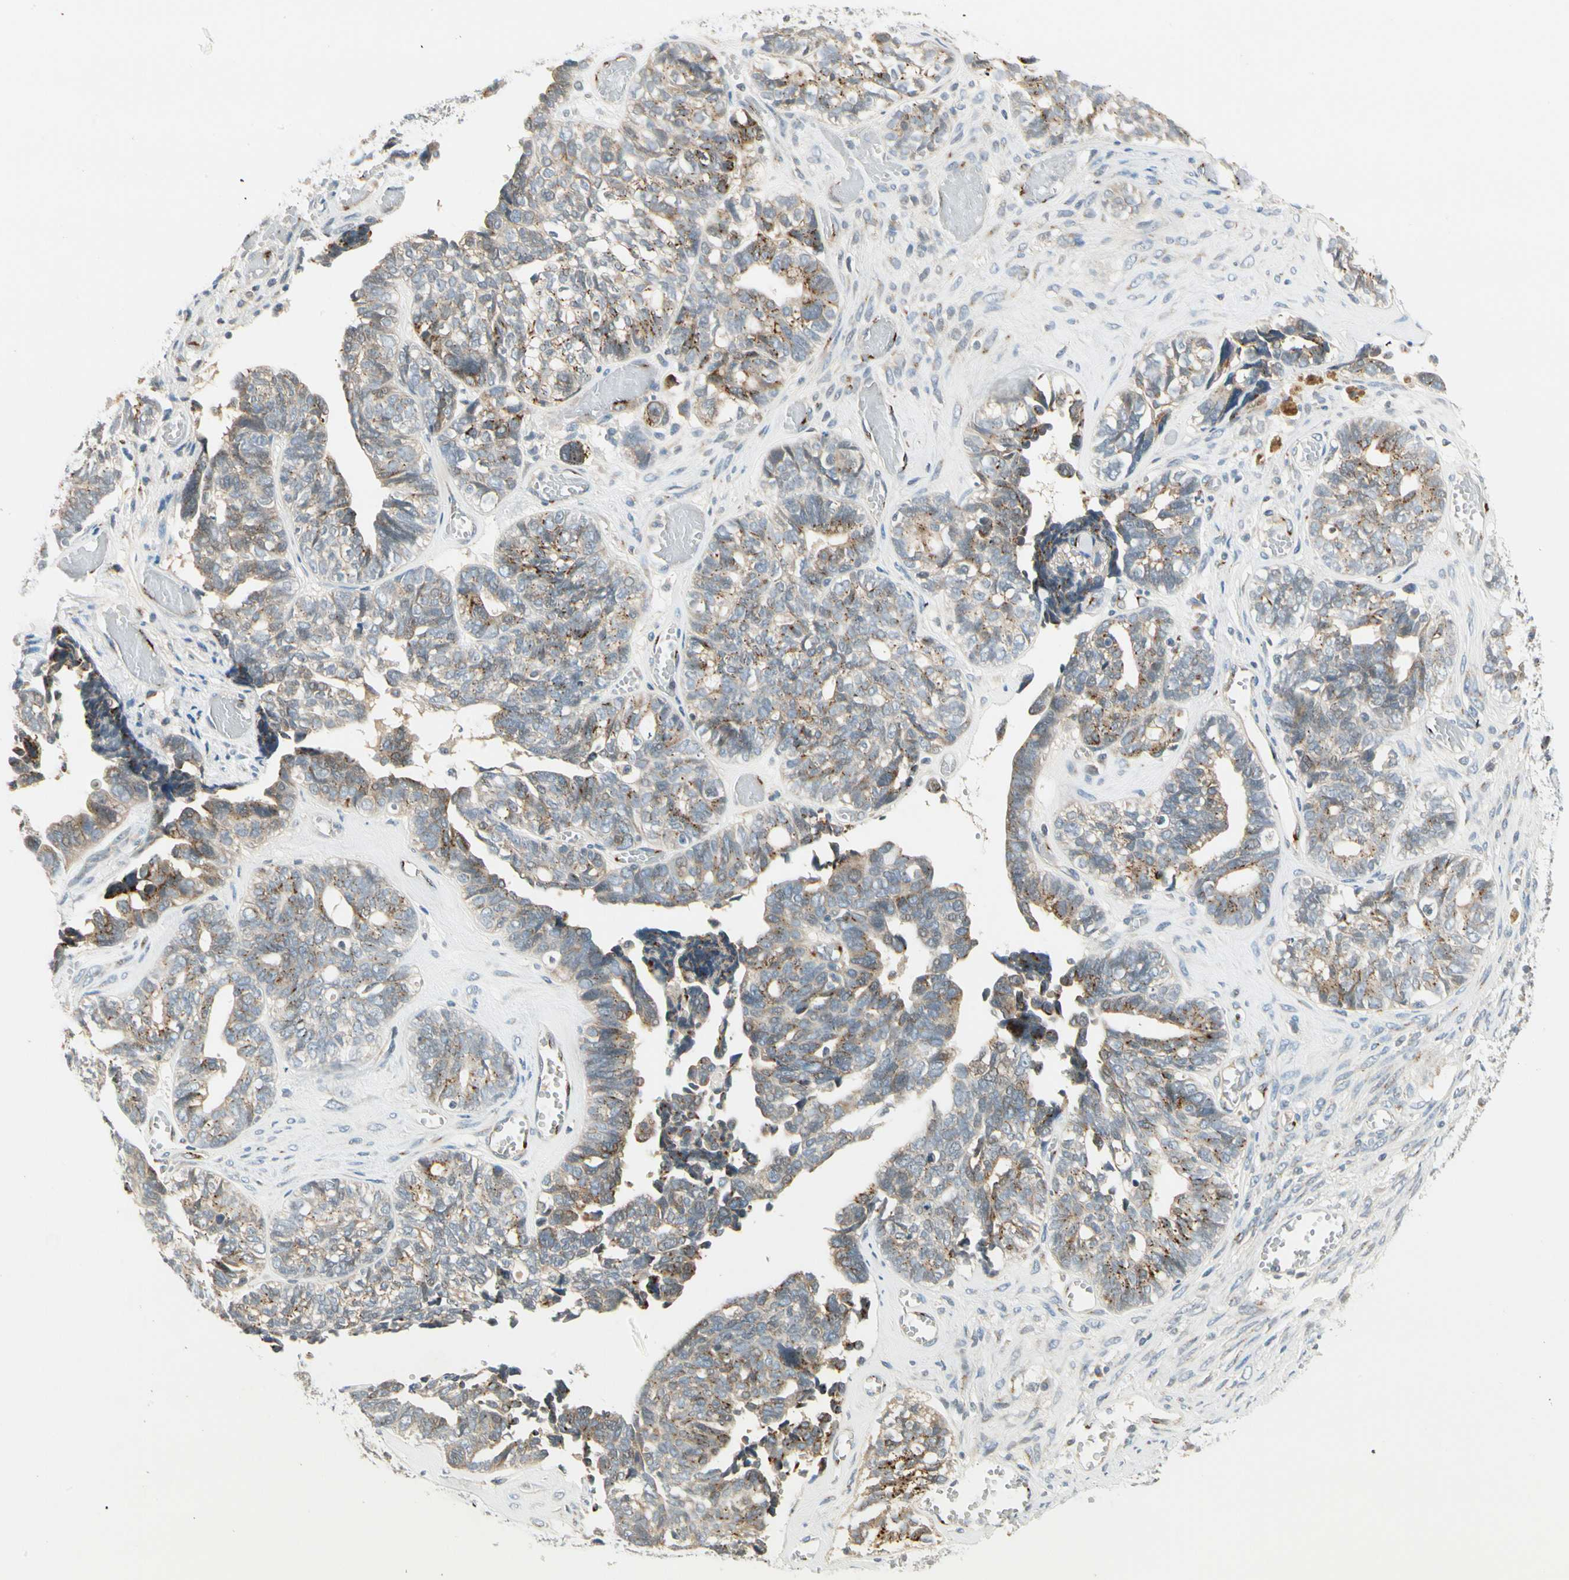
{"staining": {"intensity": "moderate", "quantity": "25%-75%", "location": "cytoplasmic/membranous"}, "tissue": "ovarian cancer", "cell_type": "Tumor cells", "image_type": "cancer", "snomed": [{"axis": "morphology", "description": "Cystadenocarcinoma, serous, NOS"}, {"axis": "topography", "description": "Ovary"}], "caption": "Approximately 25%-75% of tumor cells in ovarian serous cystadenocarcinoma demonstrate moderate cytoplasmic/membranous protein staining as visualized by brown immunohistochemical staining.", "gene": "MANSC1", "patient": {"sex": "female", "age": 79}}